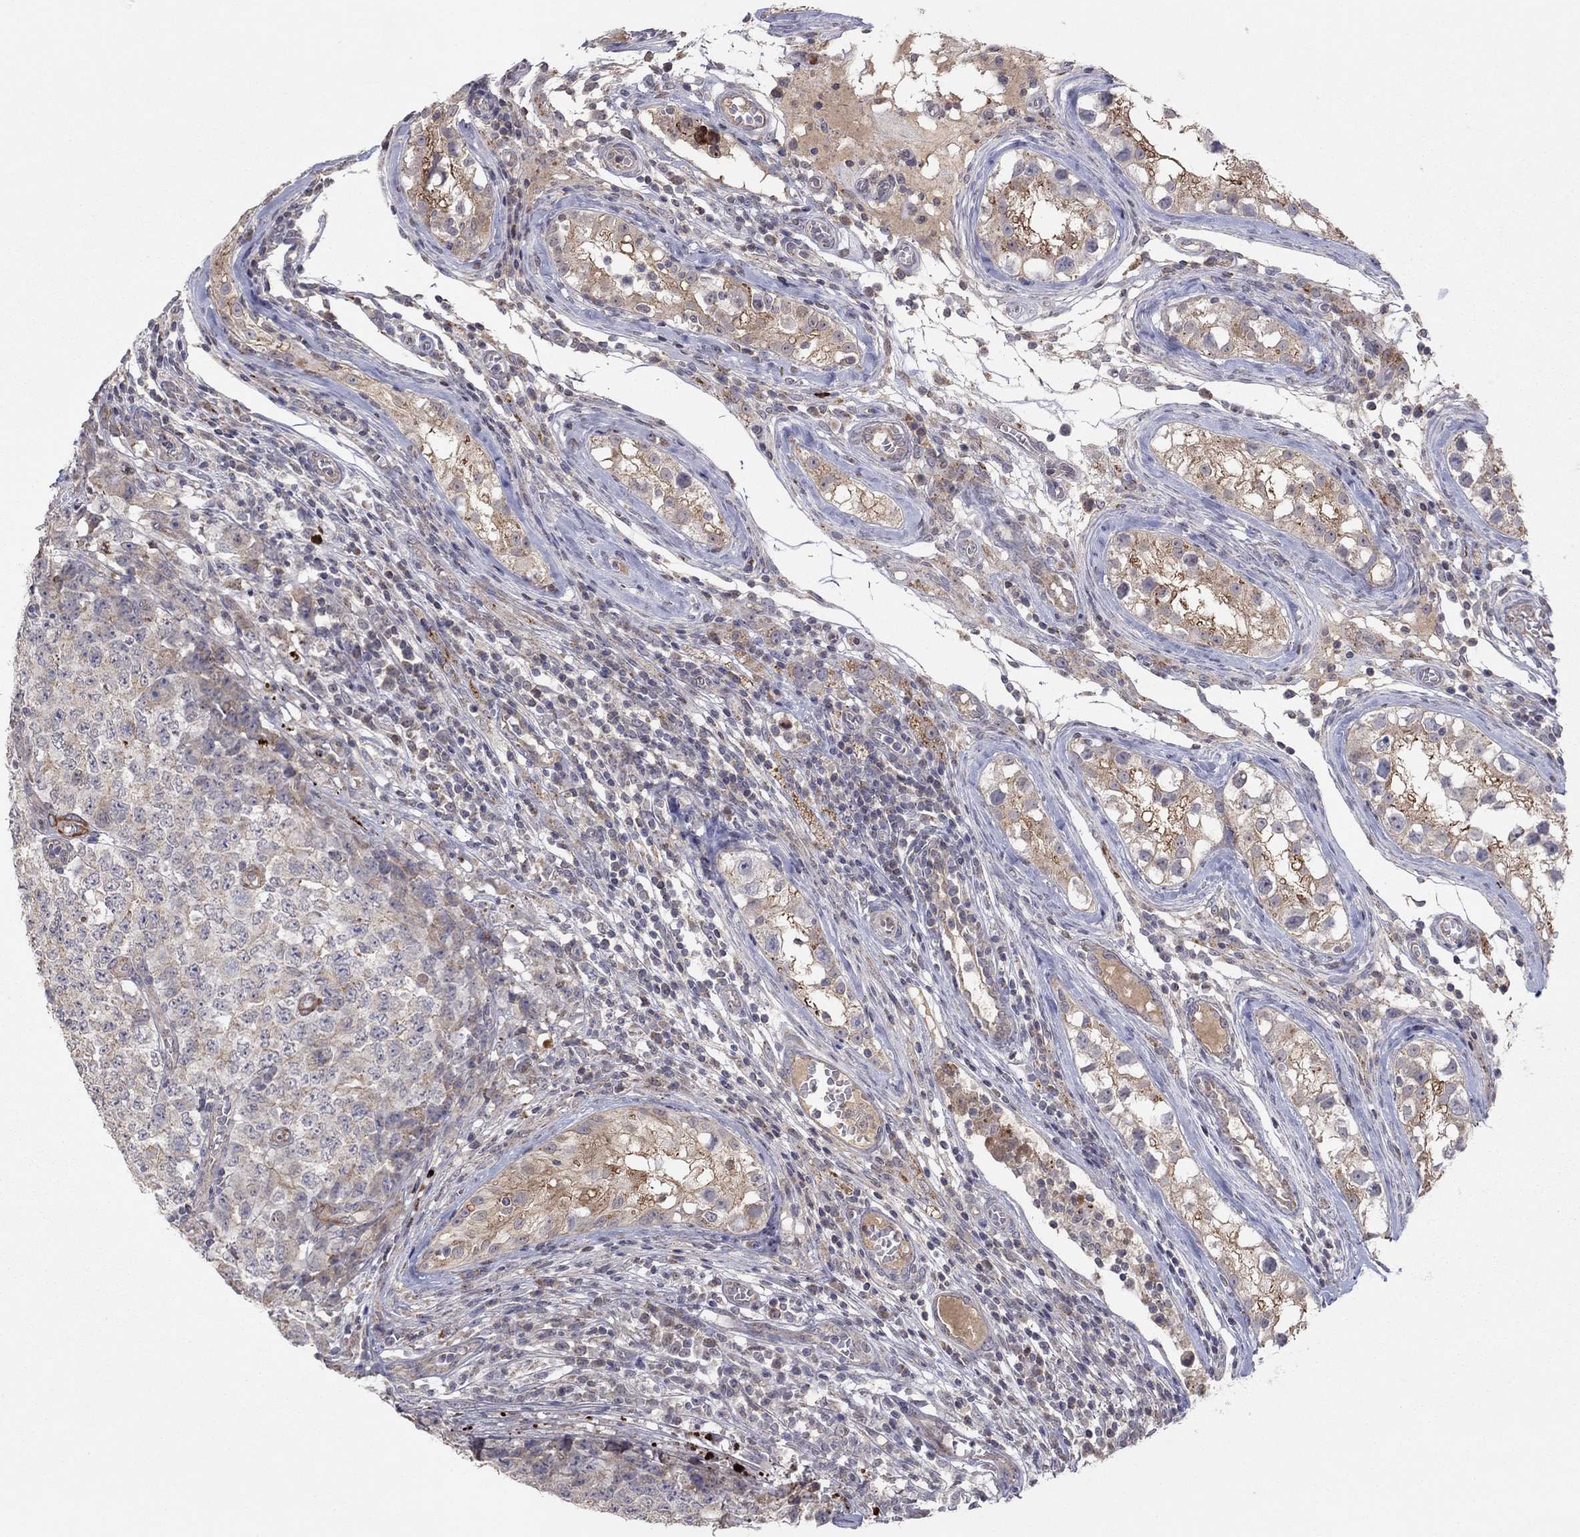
{"staining": {"intensity": "weak", "quantity": "25%-75%", "location": "cytoplasmic/membranous"}, "tissue": "testis cancer", "cell_type": "Tumor cells", "image_type": "cancer", "snomed": [{"axis": "morphology", "description": "Carcinoma, Embryonal, NOS"}, {"axis": "topography", "description": "Testis"}], "caption": "Immunohistochemistry (IHC) image of neoplastic tissue: testis embryonal carcinoma stained using IHC shows low levels of weak protein expression localized specifically in the cytoplasmic/membranous of tumor cells, appearing as a cytoplasmic/membranous brown color.", "gene": "CRACDL", "patient": {"sex": "male", "age": 23}}